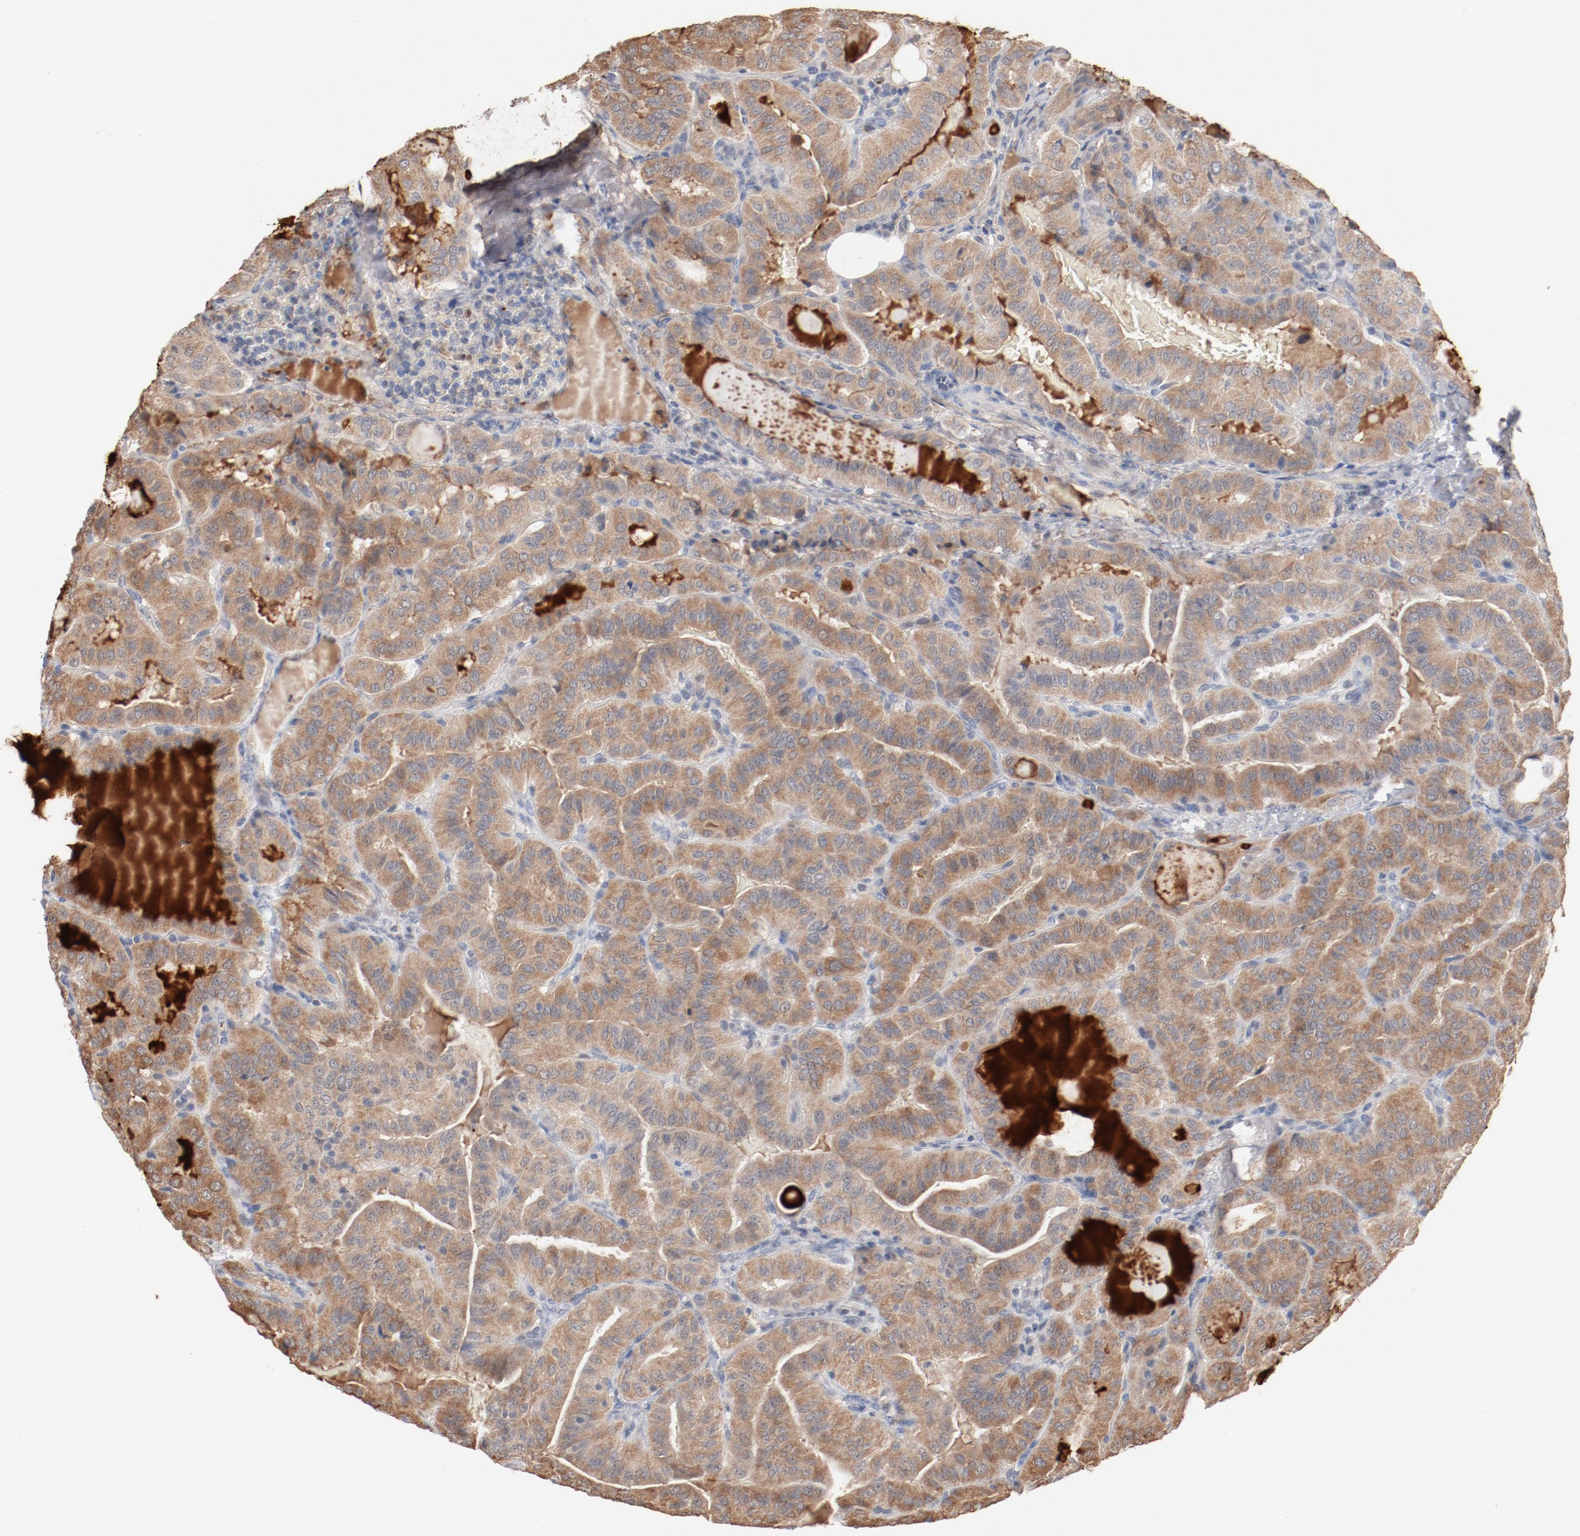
{"staining": {"intensity": "moderate", "quantity": ">75%", "location": "cytoplasmic/membranous"}, "tissue": "thyroid cancer", "cell_type": "Tumor cells", "image_type": "cancer", "snomed": [{"axis": "morphology", "description": "Papillary adenocarcinoma, NOS"}, {"axis": "topography", "description": "Thyroid gland"}], "caption": "Thyroid papillary adenocarcinoma tissue shows moderate cytoplasmic/membranous staining in approximately >75% of tumor cells, visualized by immunohistochemistry. (DAB (3,3'-diaminobenzidine) IHC with brightfield microscopy, high magnification).", "gene": "ERICH1", "patient": {"sex": "male", "age": 77}}